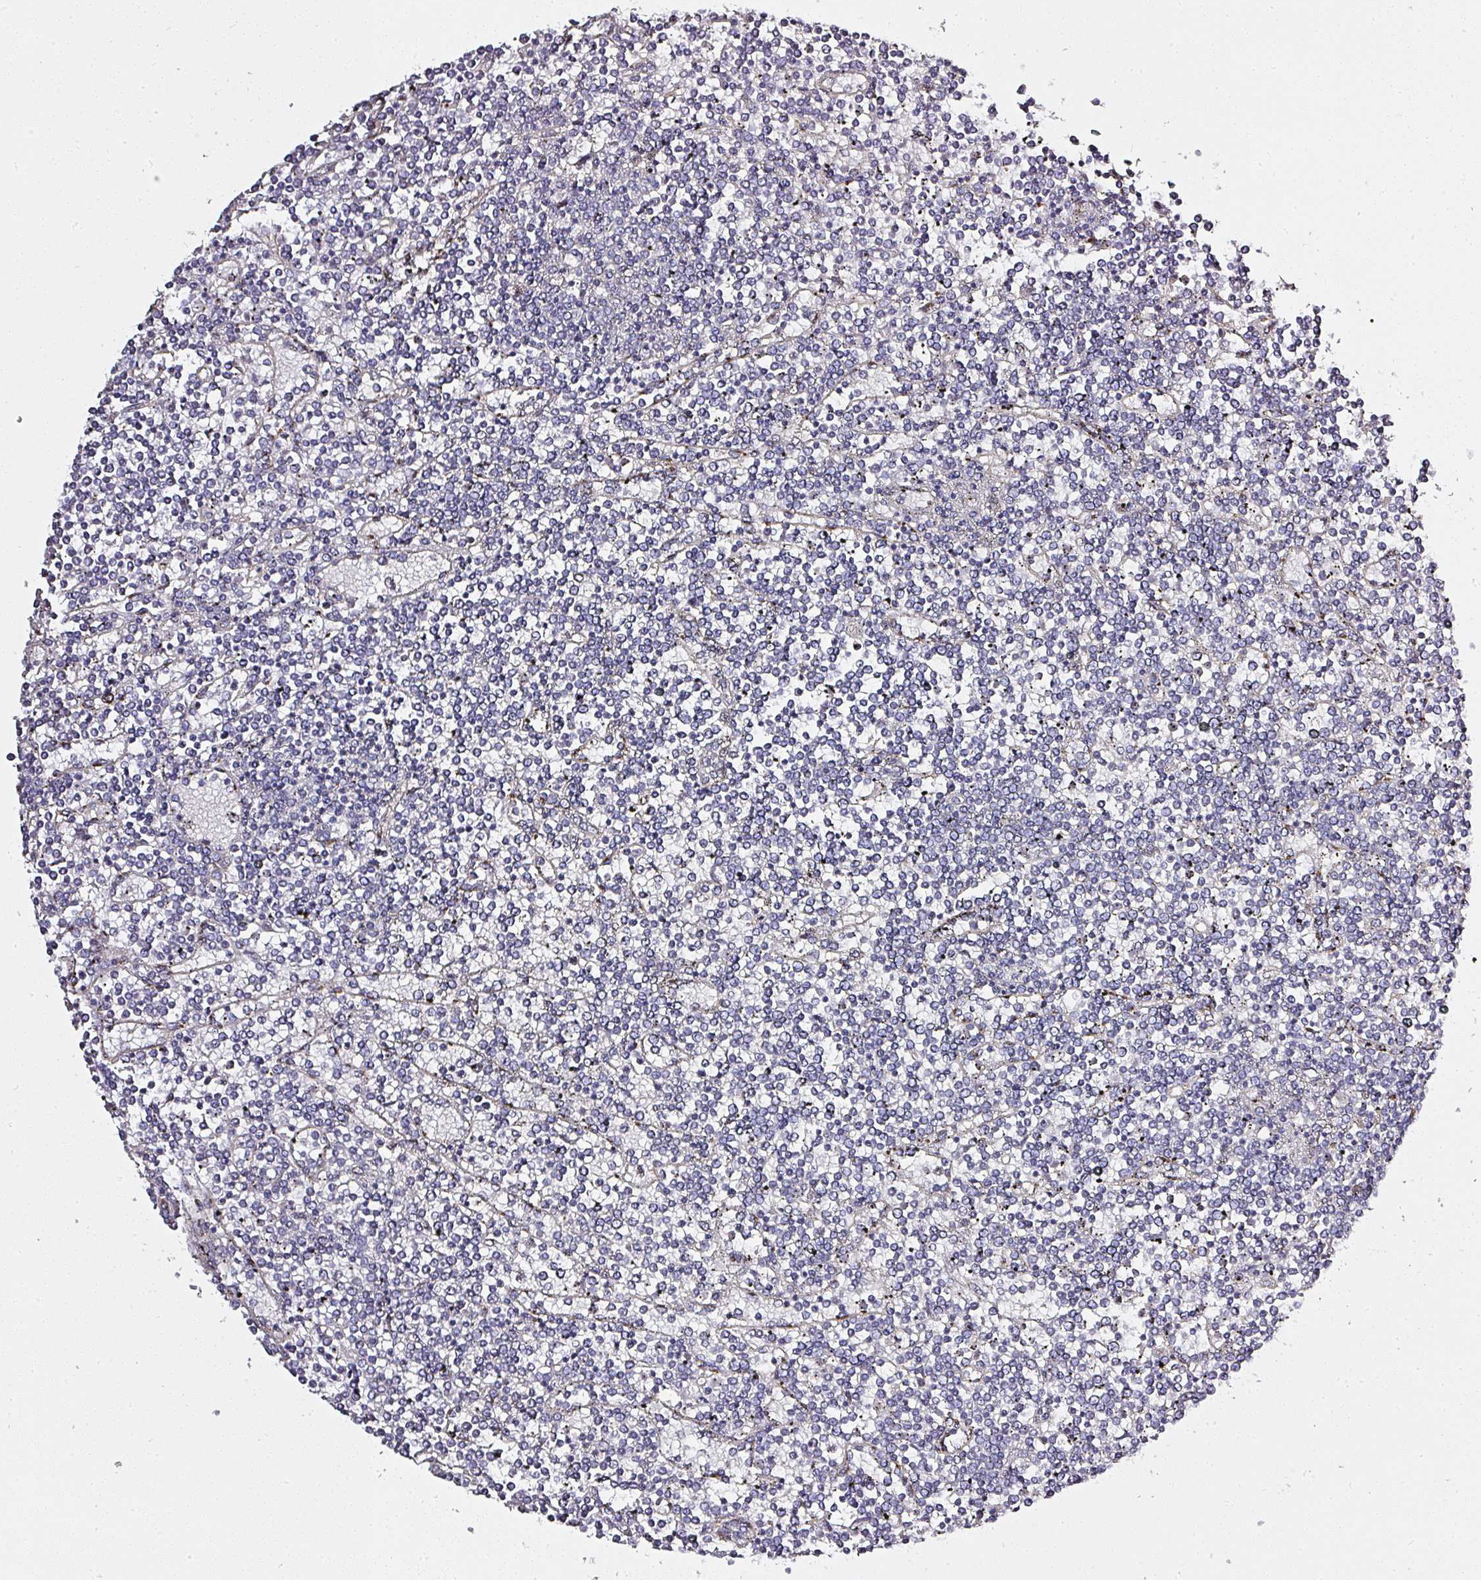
{"staining": {"intensity": "negative", "quantity": "none", "location": "none"}, "tissue": "lymphoma", "cell_type": "Tumor cells", "image_type": "cancer", "snomed": [{"axis": "morphology", "description": "Malignant lymphoma, non-Hodgkin's type, Low grade"}, {"axis": "topography", "description": "Spleen"}], "caption": "This is an immunohistochemistry image of lymphoma. There is no positivity in tumor cells.", "gene": "ATP8B2", "patient": {"sex": "female", "age": 19}}